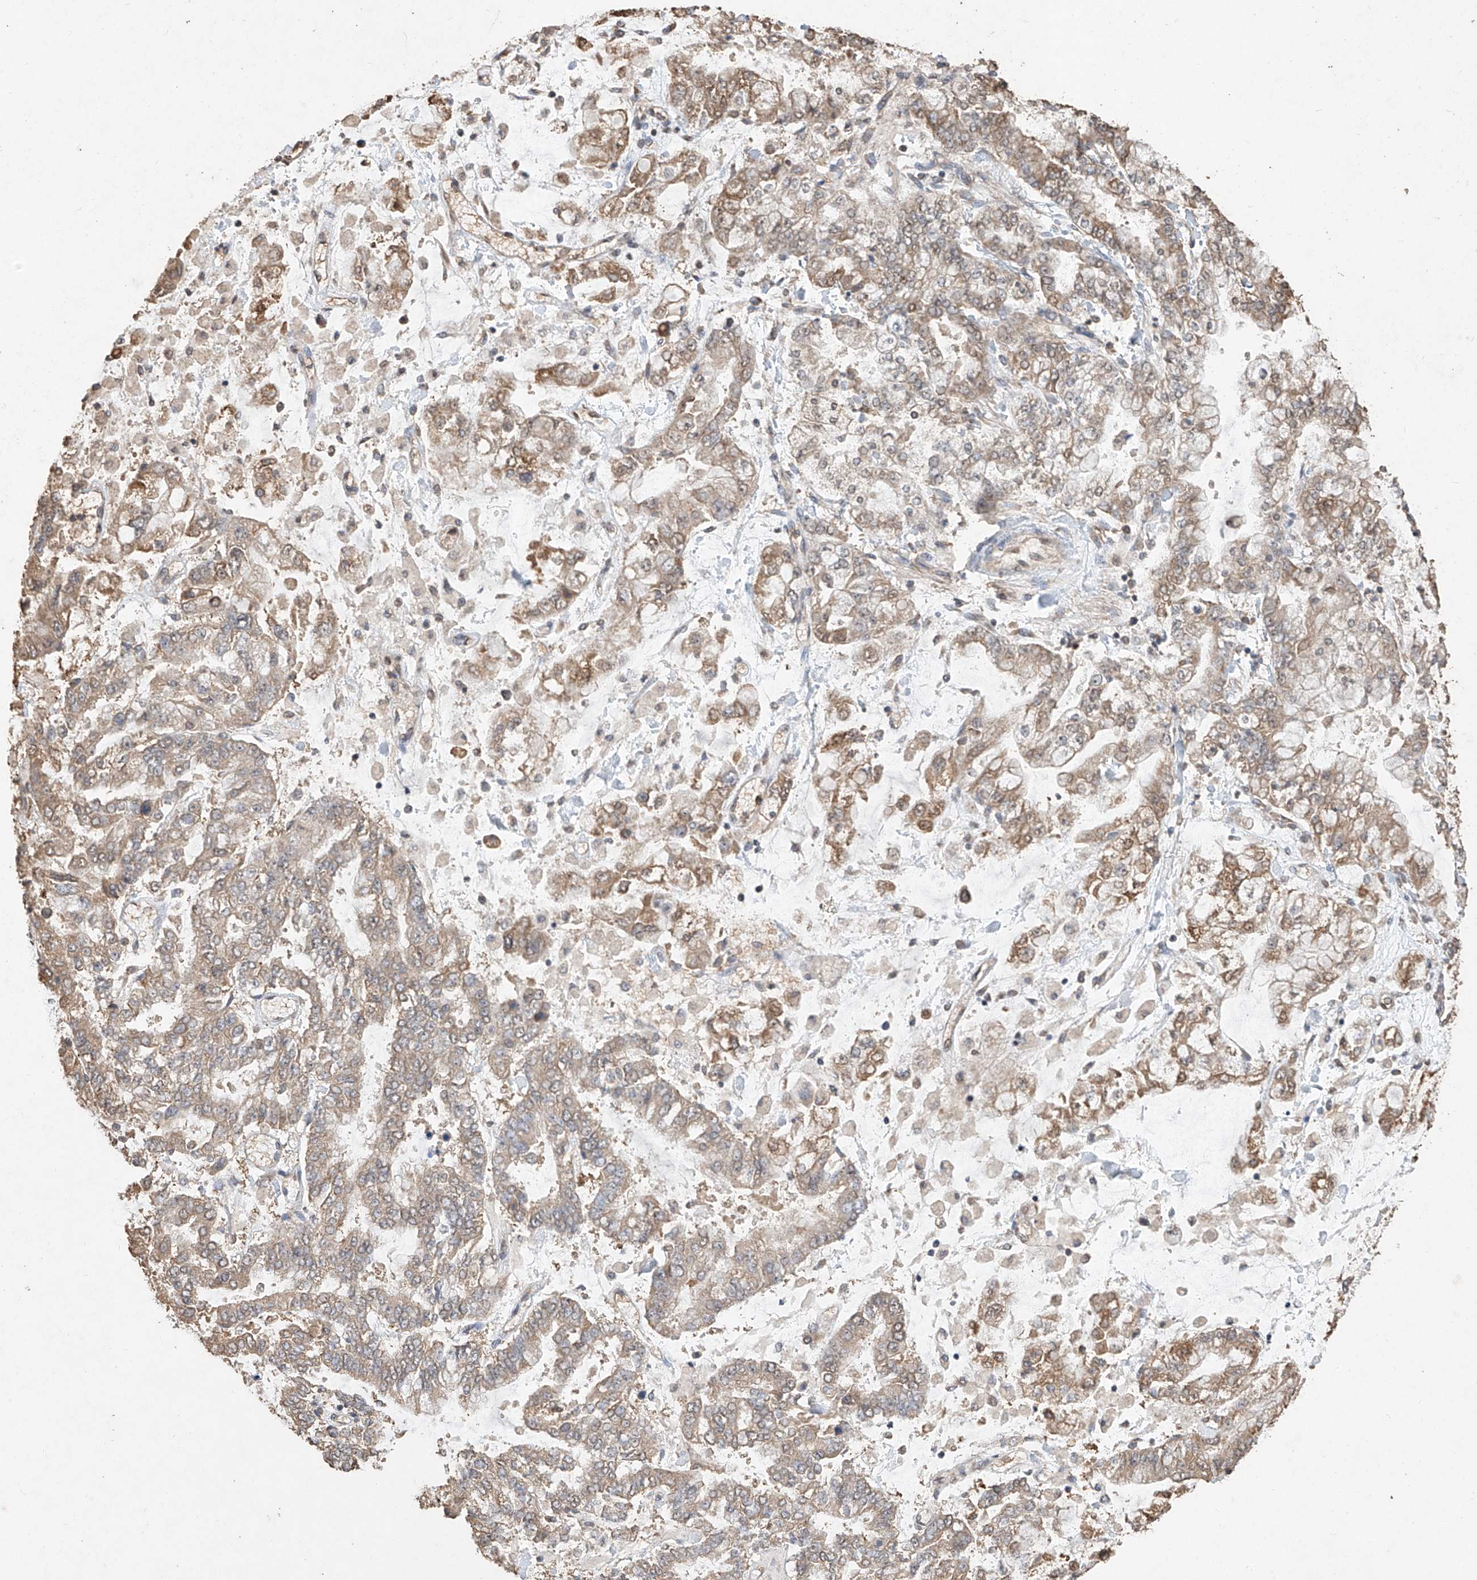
{"staining": {"intensity": "moderate", "quantity": ">75%", "location": "cytoplasmic/membranous"}, "tissue": "stomach cancer", "cell_type": "Tumor cells", "image_type": "cancer", "snomed": [{"axis": "morphology", "description": "Normal tissue, NOS"}, {"axis": "morphology", "description": "Adenocarcinoma, NOS"}, {"axis": "topography", "description": "Stomach, upper"}, {"axis": "topography", "description": "Stomach"}], "caption": "Human stomach adenocarcinoma stained with a protein marker displays moderate staining in tumor cells.", "gene": "ELOVL1", "patient": {"sex": "male", "age": 76}}